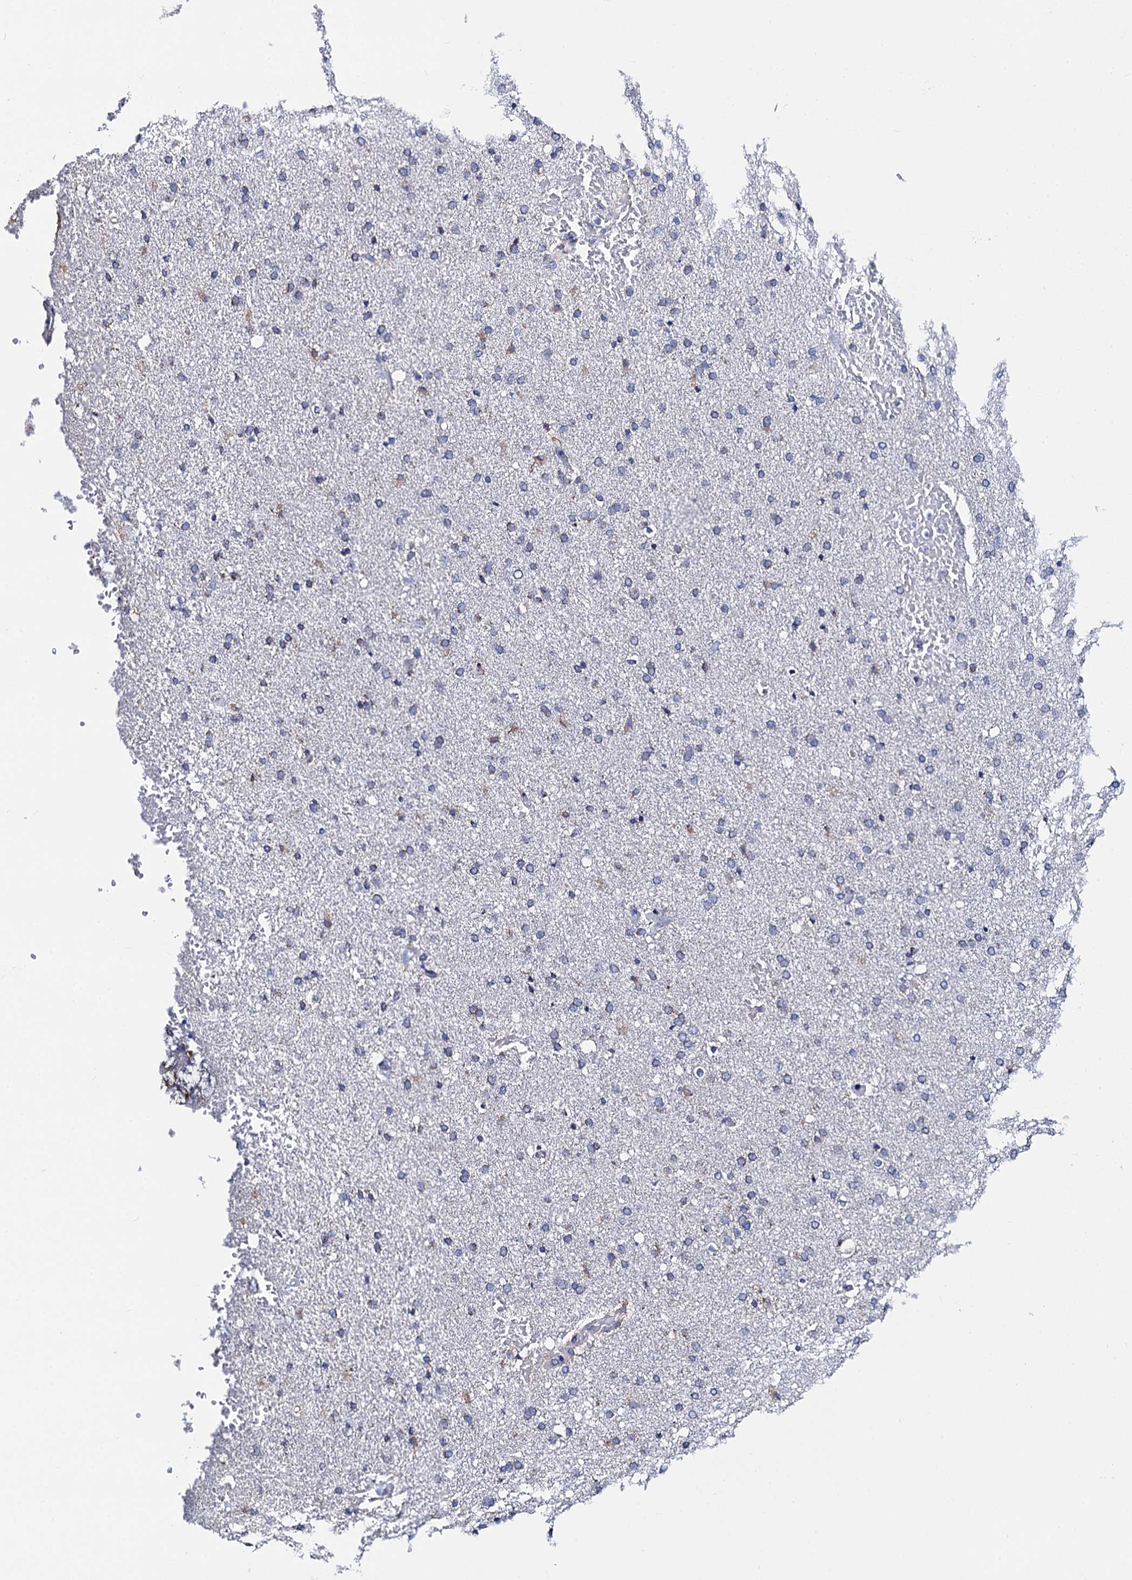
{"staining": {"intensity": "negative", "quantity": "none", "location": "none"}, "tissue": "glioma", "cell_type": "Tumor cells", "image_type": "cancer", "snomed": [{"axis": "morphology", "description": "Glioma, malignant, High grade"}, {"axis": "topography", "description": "Brain"}], "caption": "IHC photomicrograph of neoplastic tissue: high-grade glioma (malignant) stained with DAB demonstrates no significant protein positivity in tumor cells. Nuclei are stained in blue.", "gene": "ACADSB", "patient": {"sex": "male", "age": 72}}